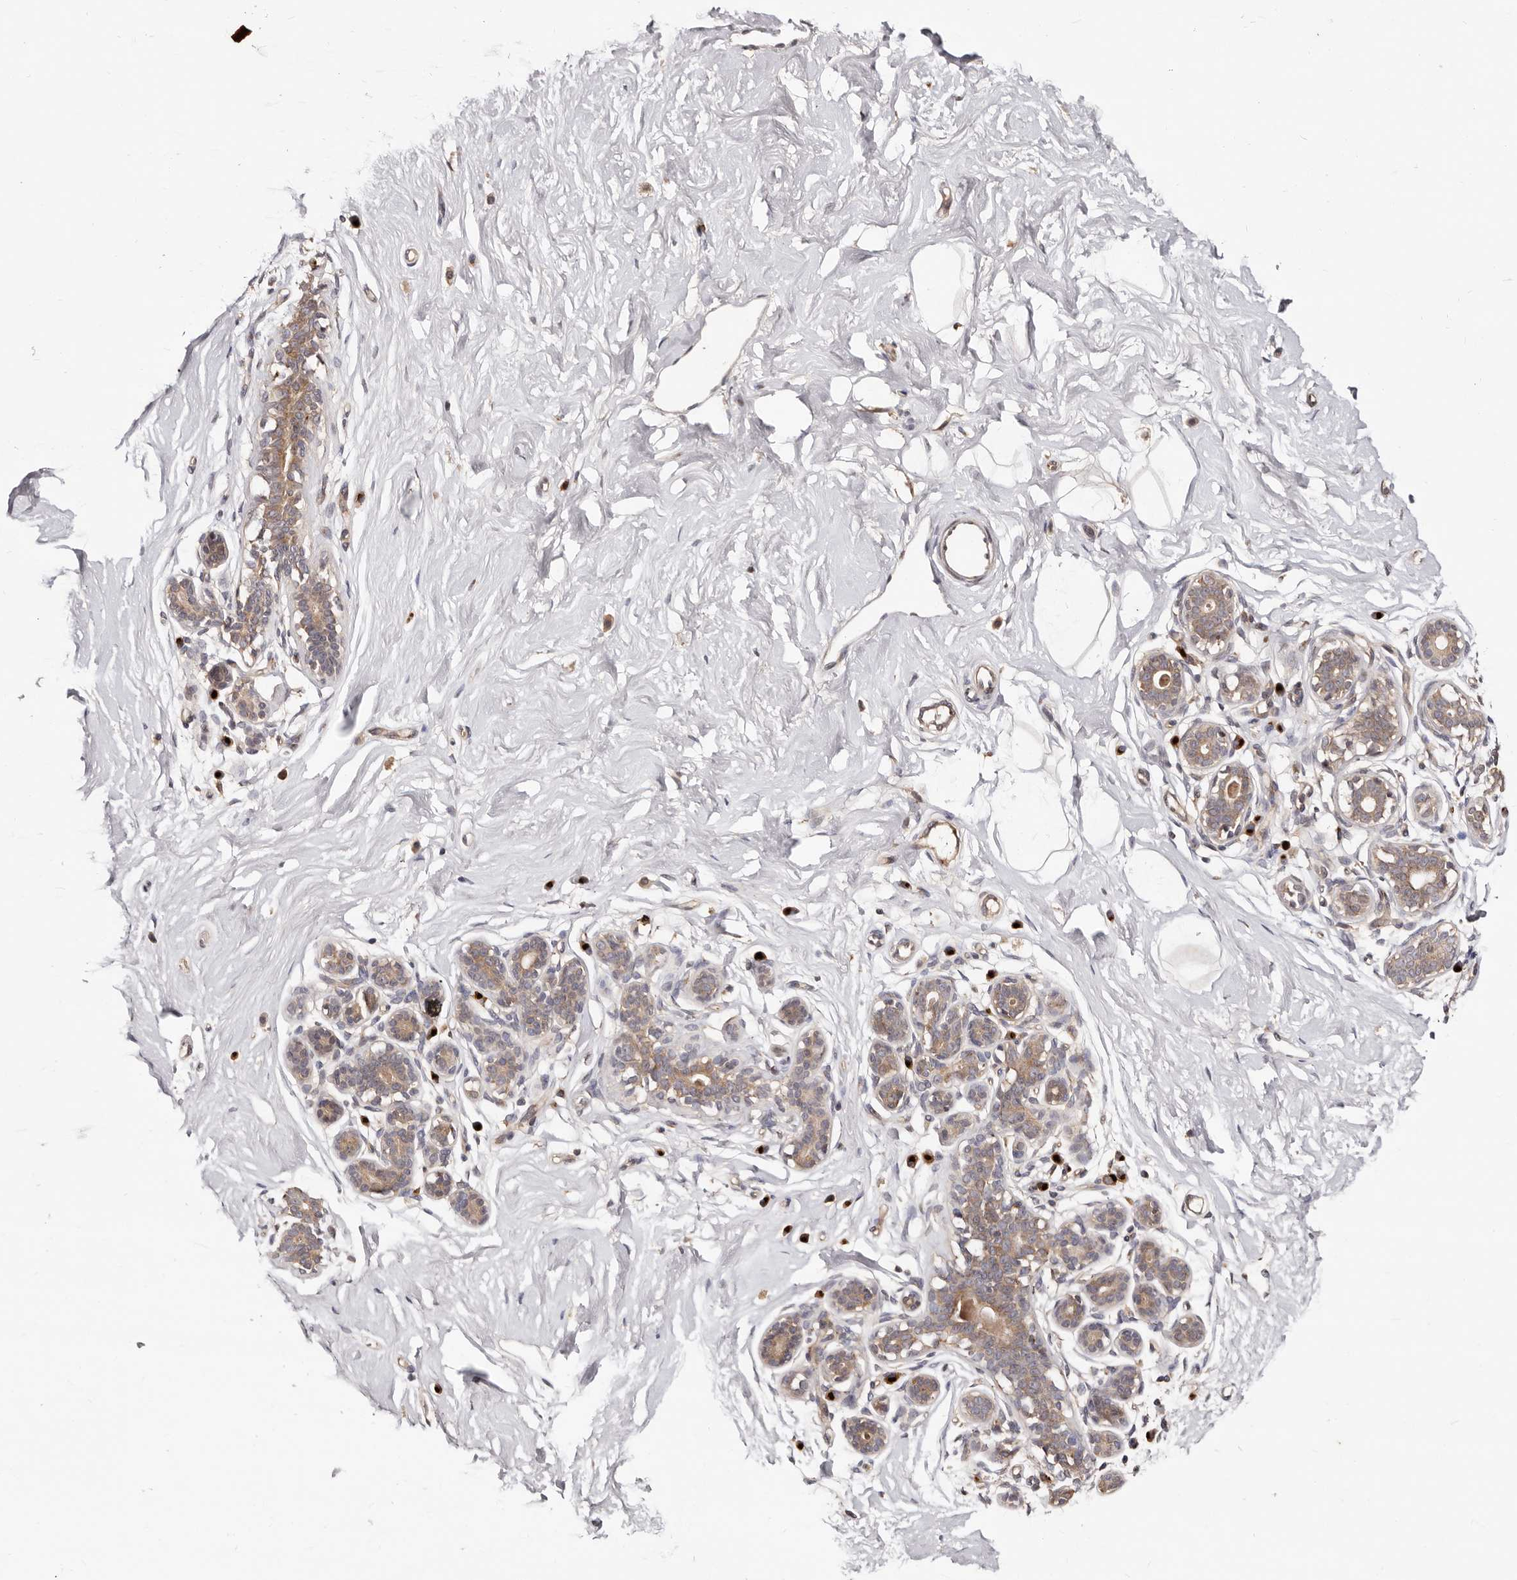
{"staining": {"intensity": "negative", "quantity": "none", "location": "none"}, "tissue": "breast", "cell_type": "Adipocytes", "image_type": "normal", "snomed": [{"axis": "morphology", "description": "Normal tissue, NOS"}, {"axis": "morphology", "description": "Adenoma, NOS"}, {"axis": "topography", "description": "Breast"}], "caption": "A photomicrograph of breast stained for a protein reveals no brown staining in adipocytes.", "gene": "DACT2", "patient": {"sex": "female", "age": 23}}